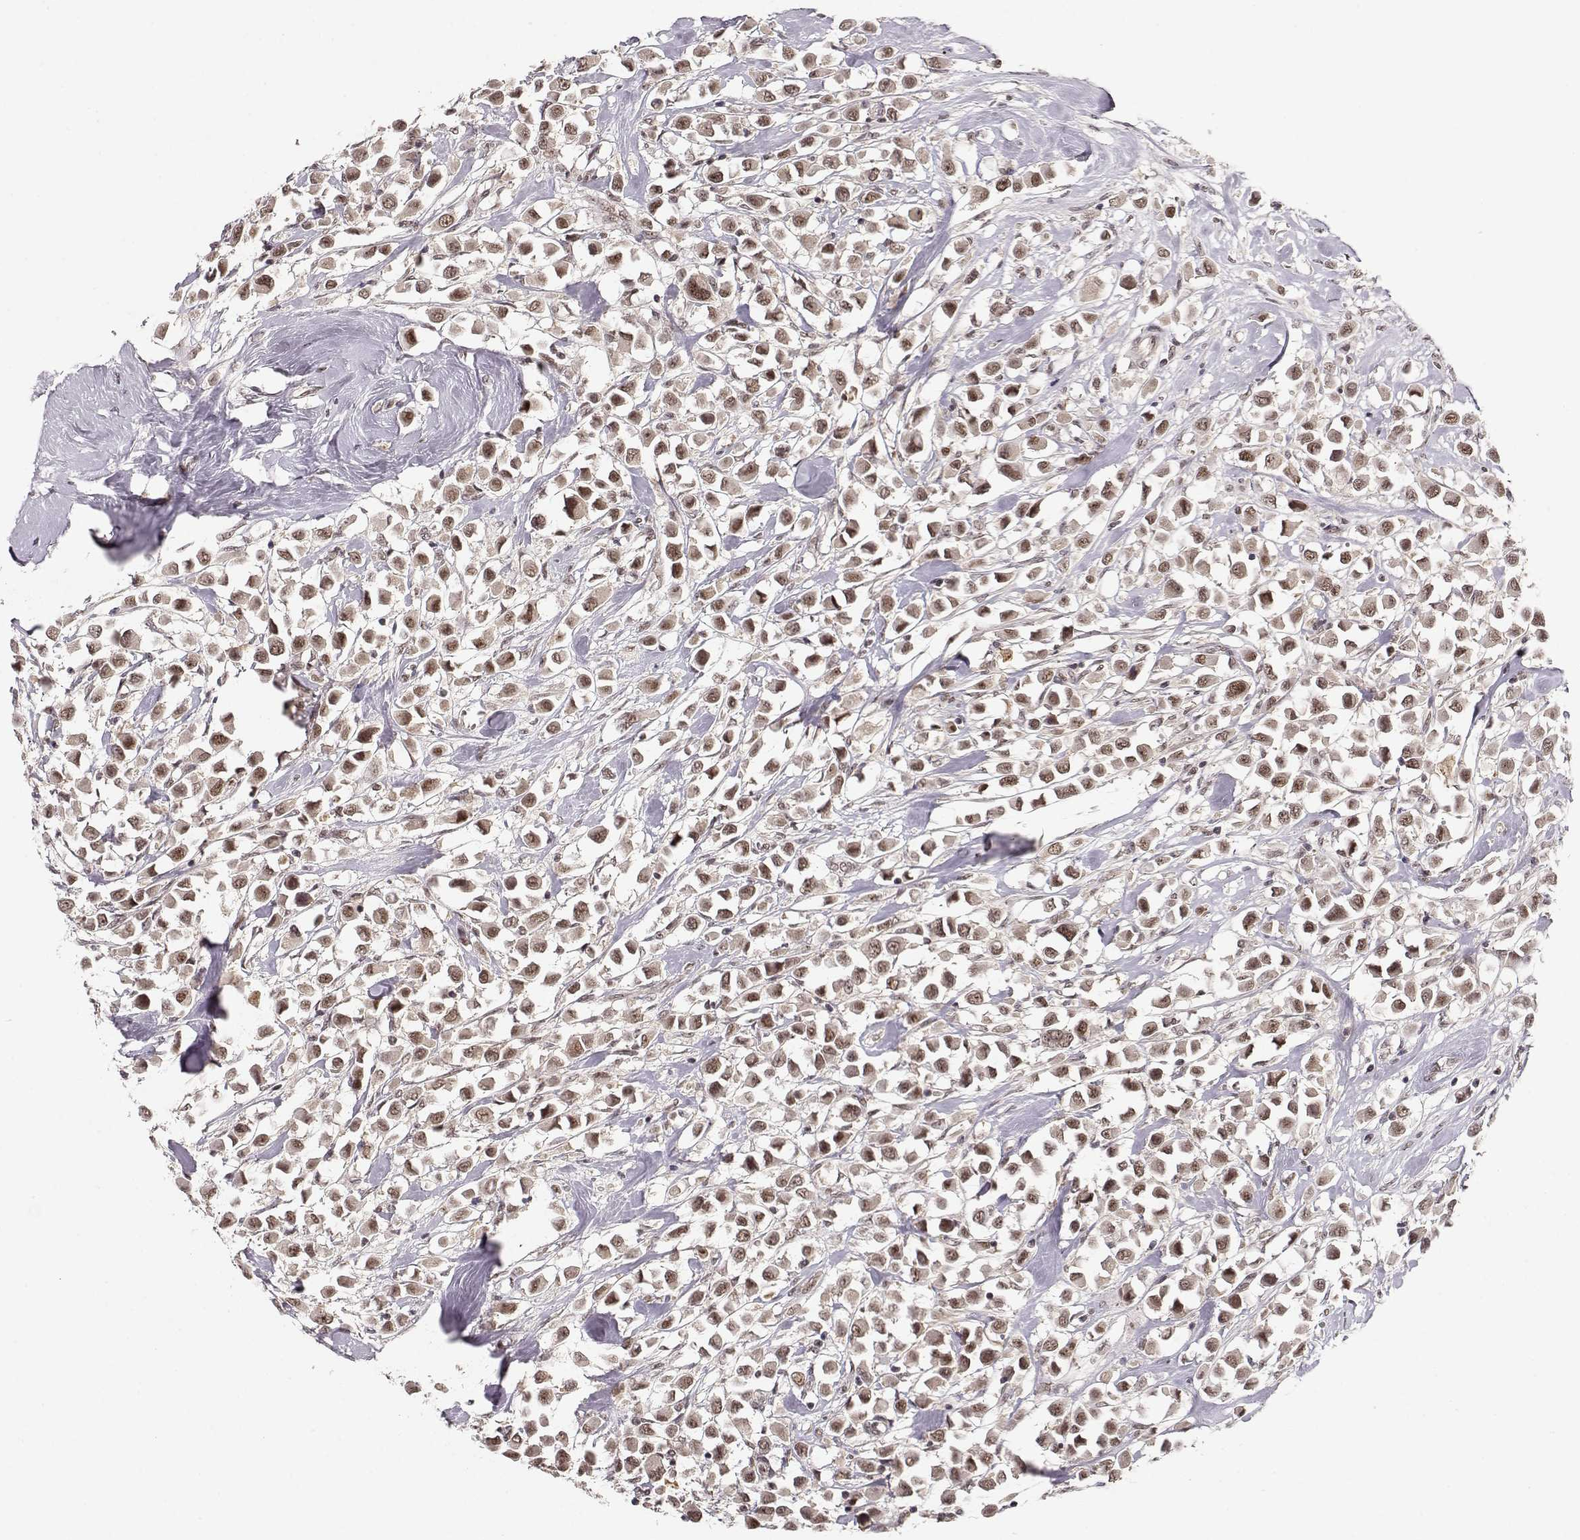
{"staining": {"intensity": "moderate", "quantity": ">75%", "location": "nuclear"}, "tissue": "breast cancer", "cell_type": "Tumor cells", "image_type": "cancer", "snomed": [{"axis": "morphology", "description": "Duct carcinoma"}, {"axis": "topography", "description": "Breast"}], "caption": "Immunohistochemical staining of human infiltrating ductal carcinoma (breast) exhibits medium levels of moderate nuclear protein expression in about >75% of tumor cells.", "gene": "CSNK2A1", "patient": {"sex": "female", "age": 61}}